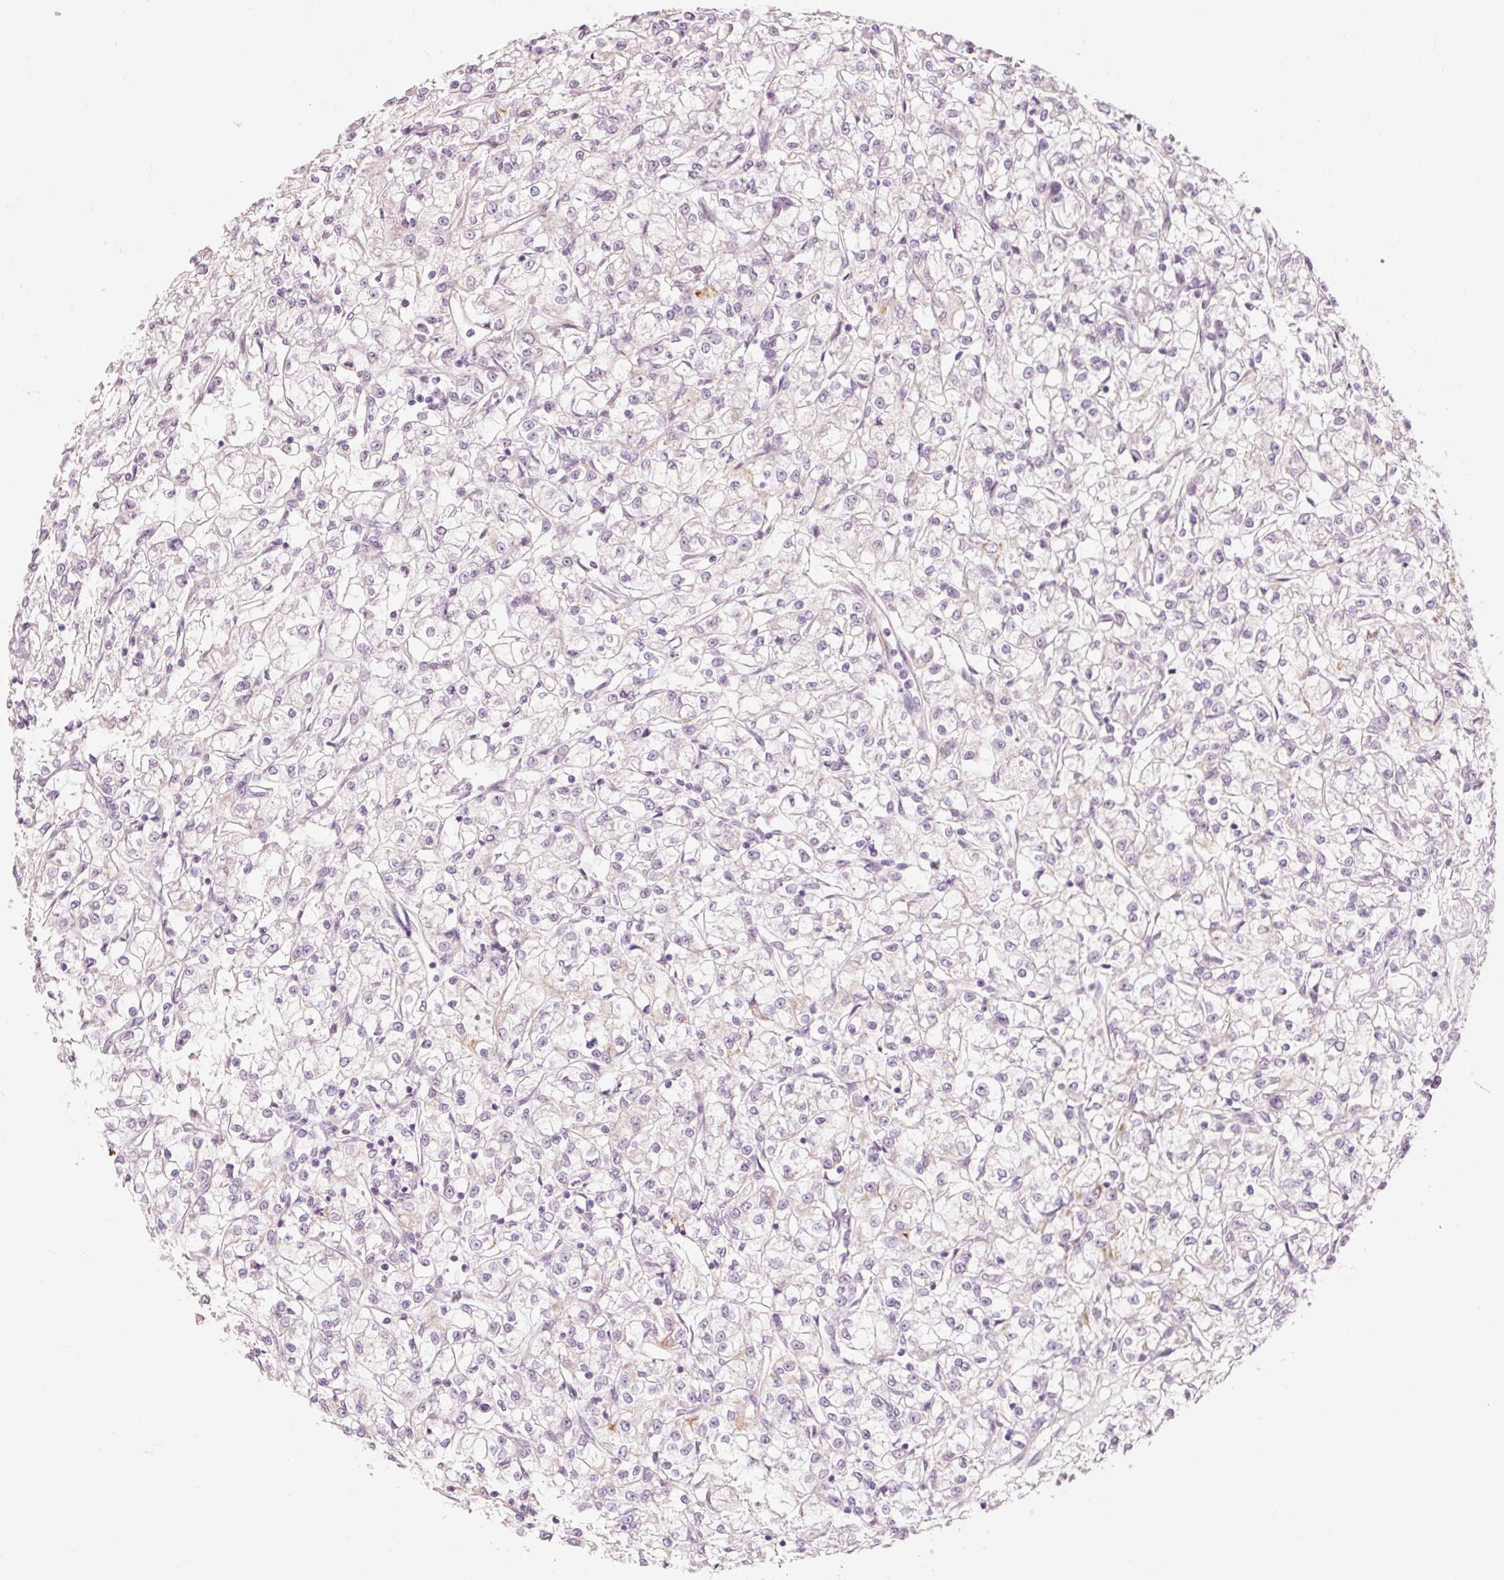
{"staining": {"intensity": "negative", "quantity": "none", "location": "none"}, "tissue": "renal cancer", "cell_type": "Tumor cells", "image_type": "cancer", "snomed": [{"axis": "morphology", "description": "Adenocarcinoma, NOS"}, {"axis": "topography", "description": "Kidney"}], "caption": "This photomicrograph is of renal adenocarcinoma stained with IHC to label a protein in brown with the nuclei are counter-stained blue. There is no positivity in tumor cells.", "gene": "TRIM73", "patient": {"sex": "female", "age": 59}}